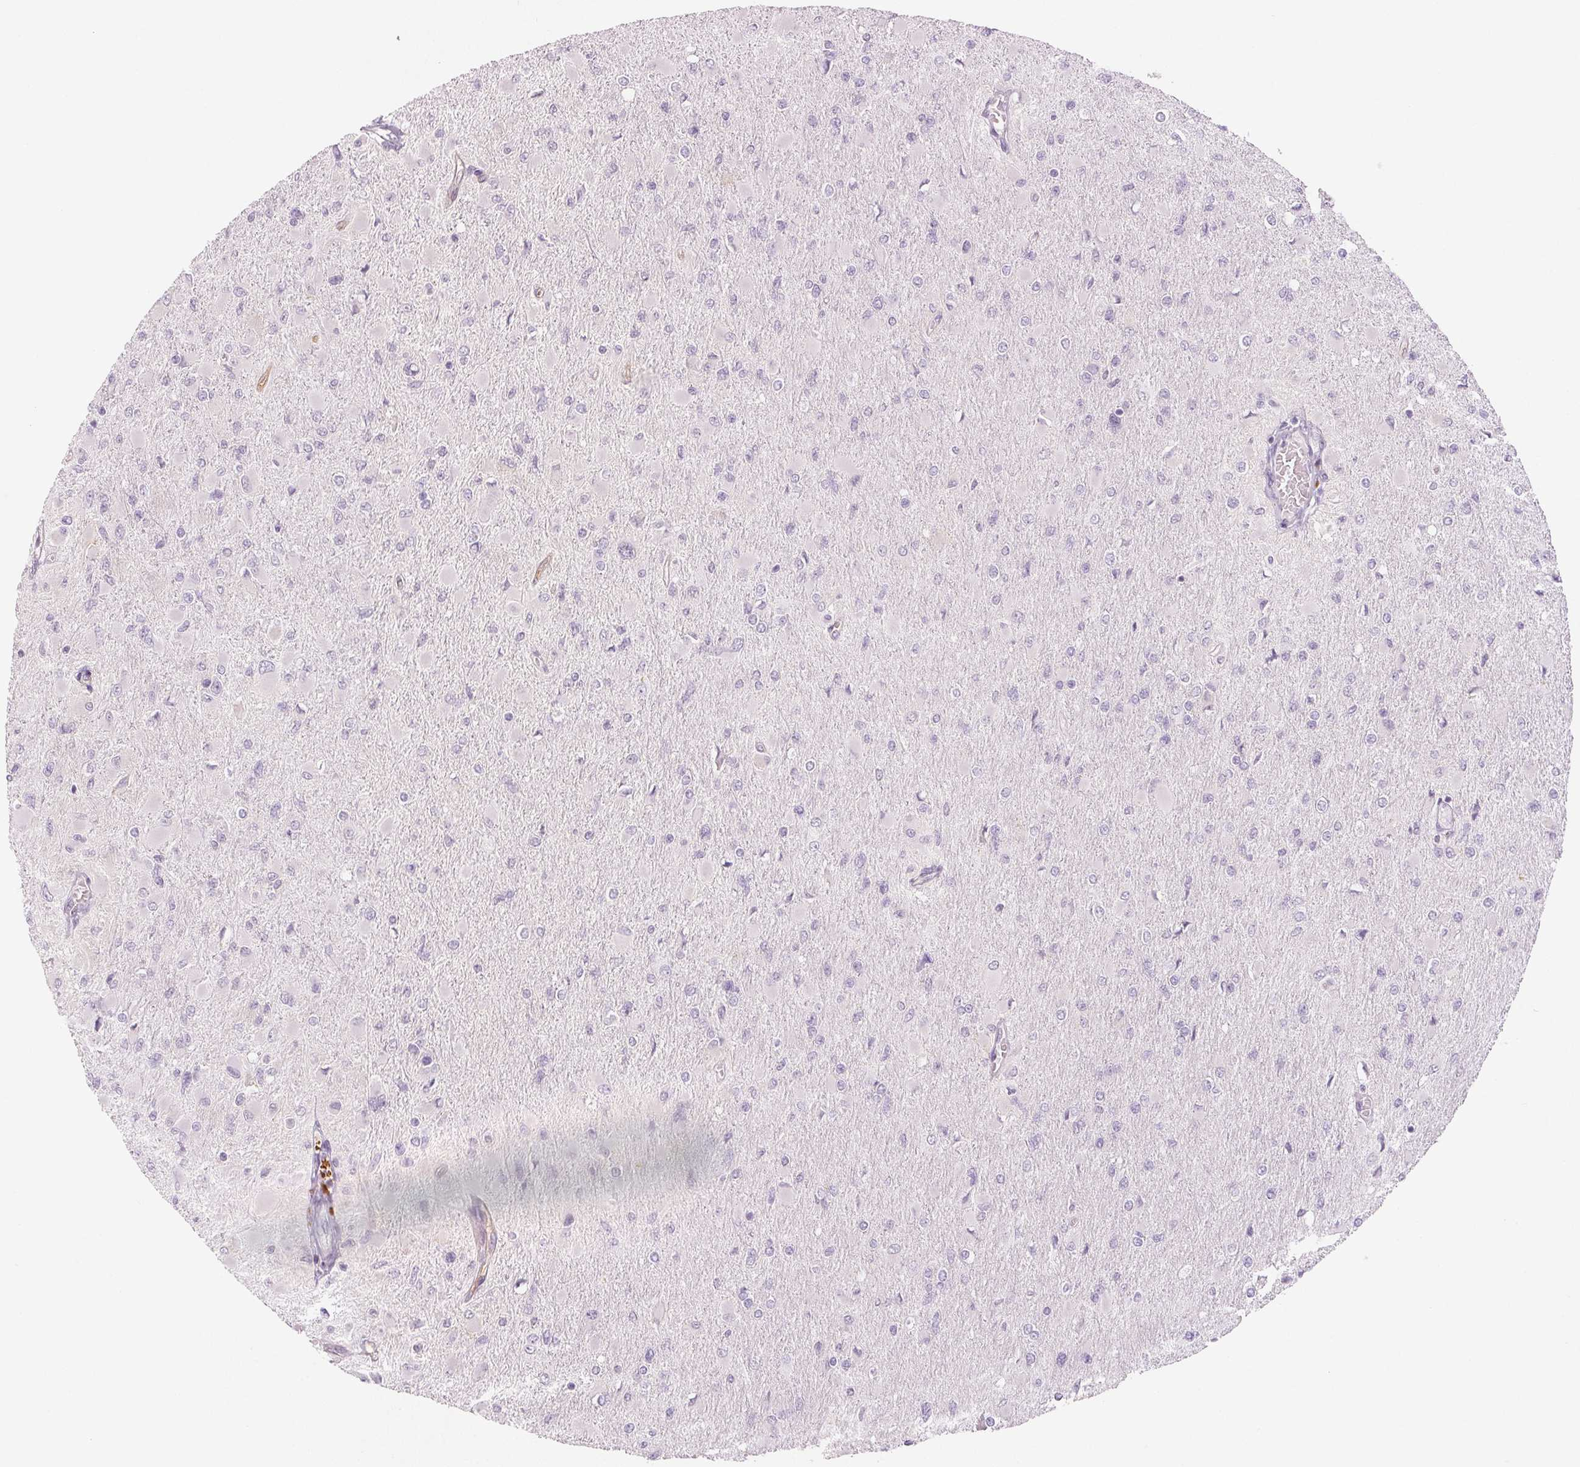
{"staining": {"intensity": "negative", "quantity": "none", "location": "none"}, "tissue": "glioma", "cell_type": "Tumor cells", "image_type": "cancer", "snomed": [{"axis": "morphology", "description": "Glioma, malignant, High grade"}, {"axis": "topography", "description": "Cerebral cortex"}], "caption": "Image shows no significant protein expression in tumor cells of glioma.", "gene": "EHHADH", "patient": {"sex": "female", "age": 36}}